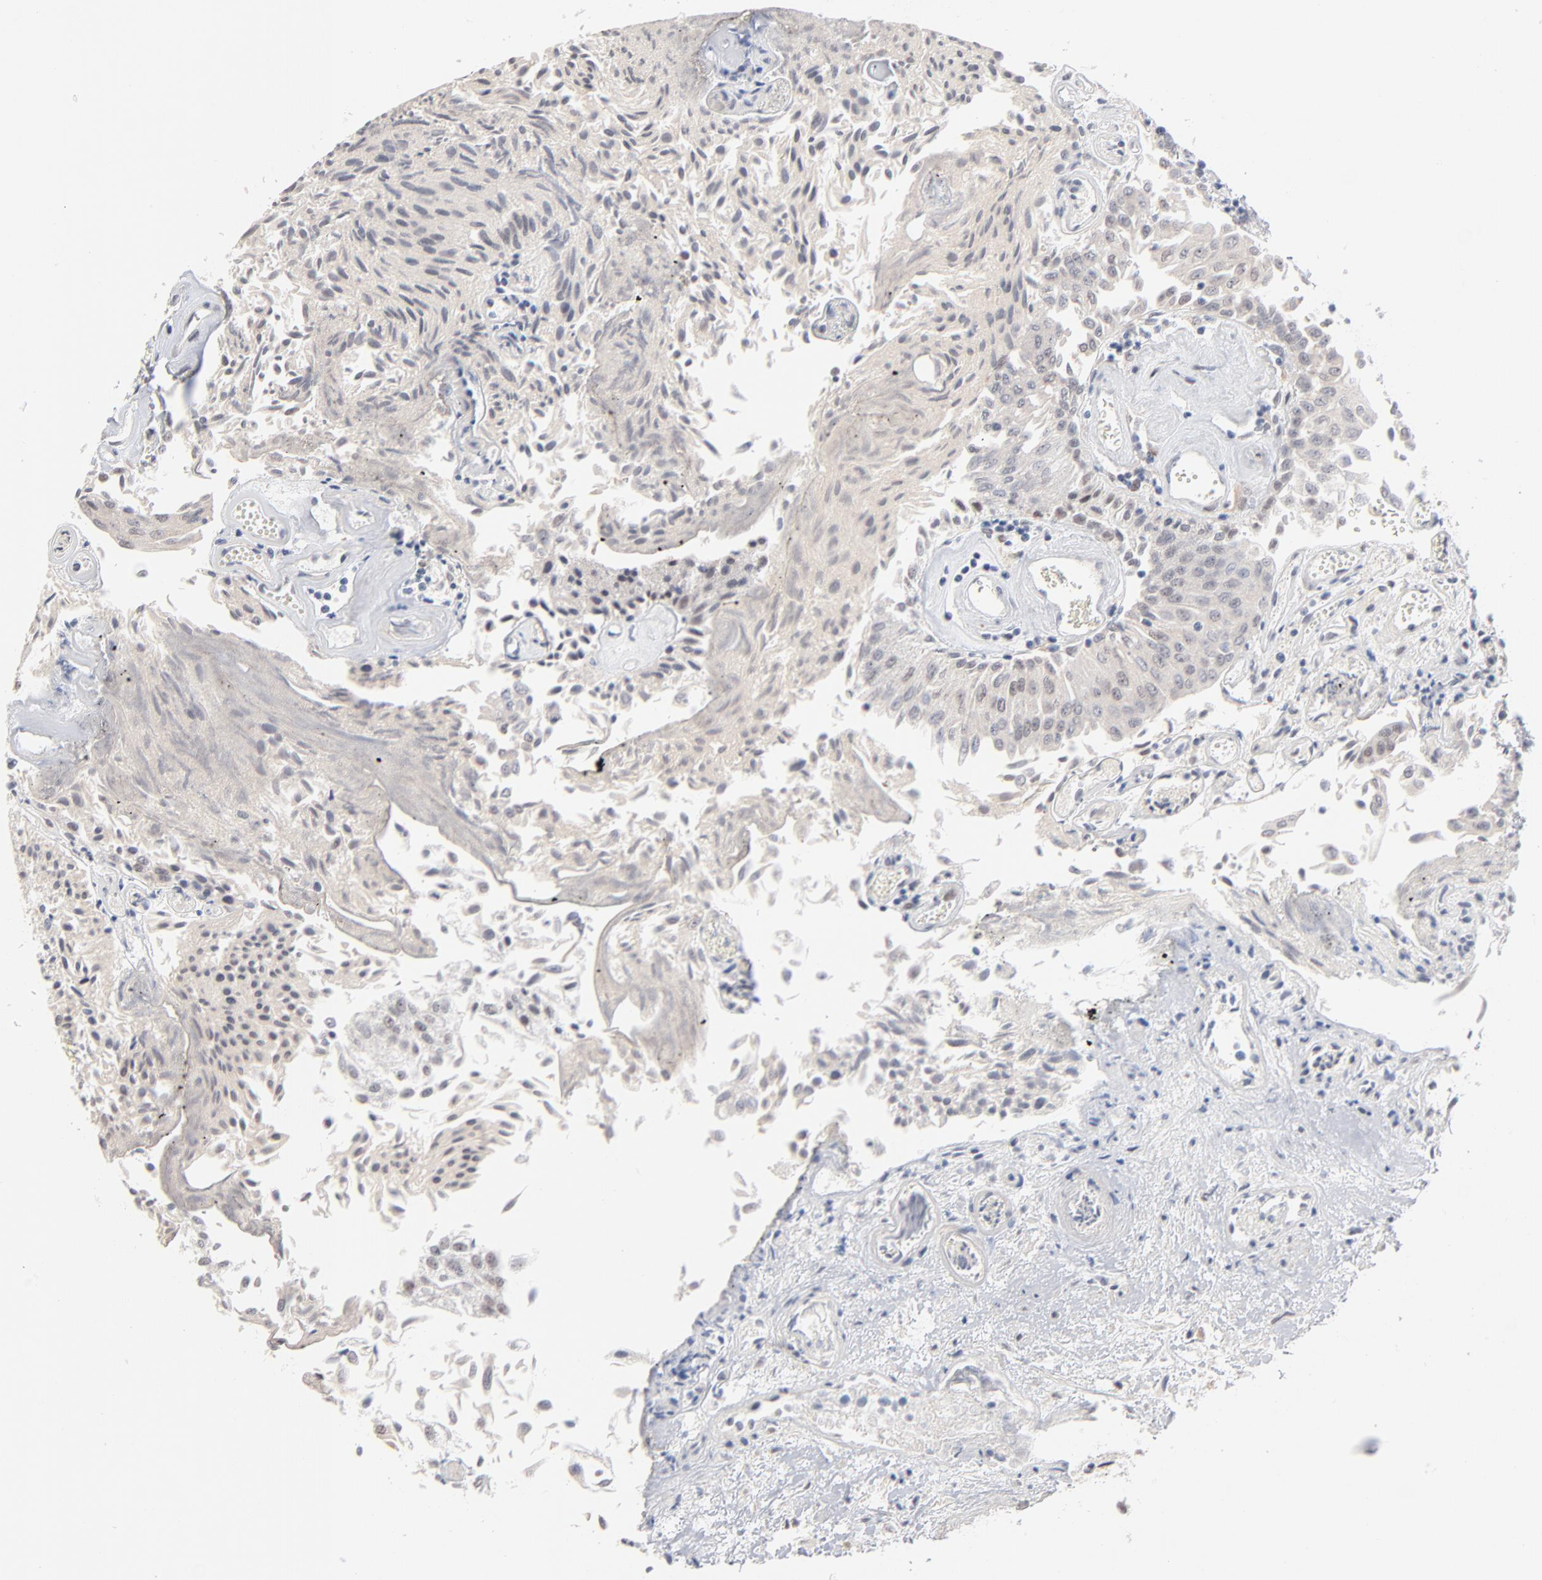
{"staining": {"intensity": "negative", "quantity": "none", "location": "none"}, "tissue": "urothelial cancer", "cell_type": "Tumor cells", "image_type": "cancer", "snomed": [{"axis": "morphology", "description": "Urothelial carcinoma, Low grade"}, {"axis": "topography", "description": "Urinary bladder"}], "caption": "Immunohistochemical staining of low-grade urothelial carcinoma demonstrates no significant positivity in tumor cells.", "gene": "MBIP", "patient": {"sex": "male", "age": 86}}